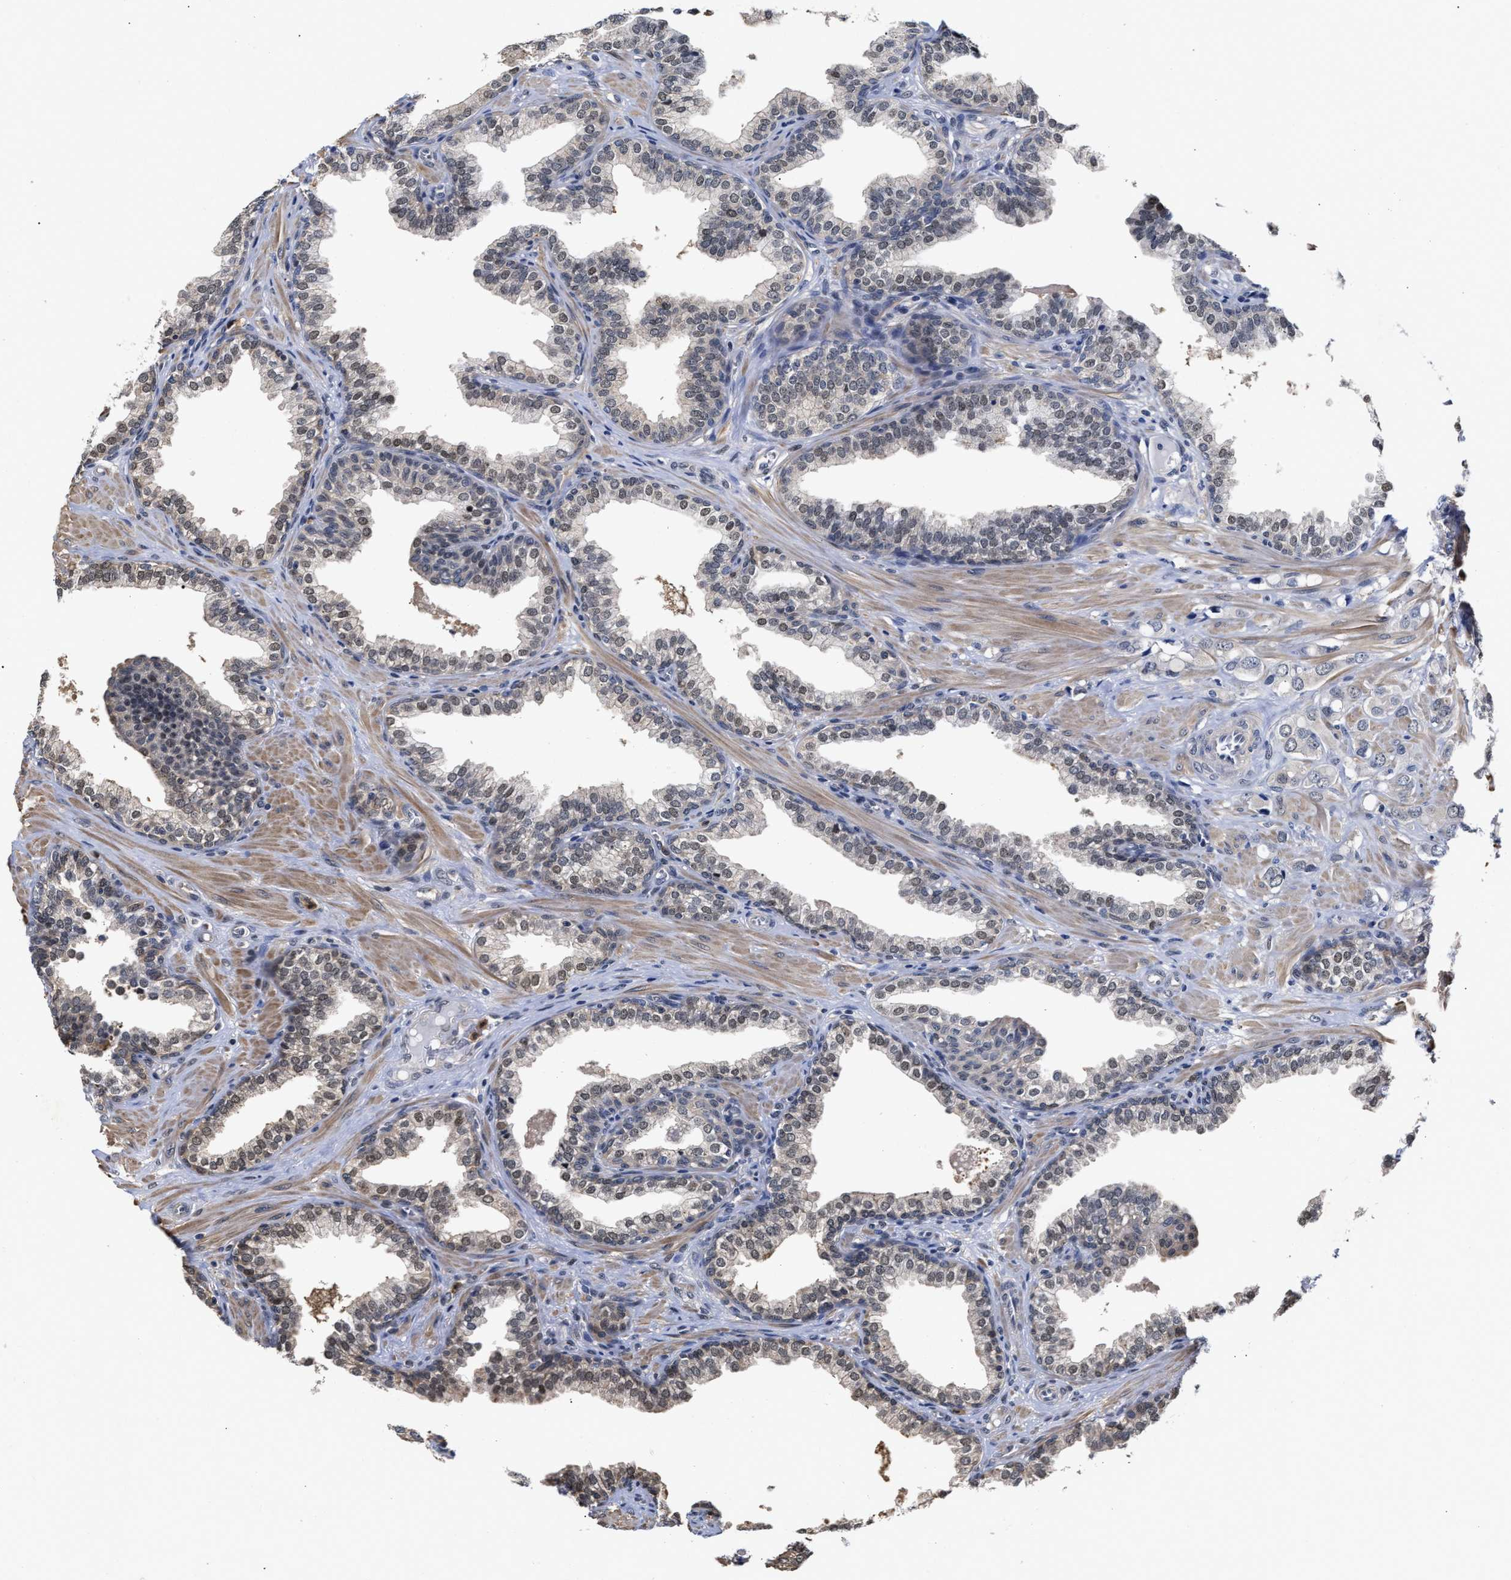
{"staining": {"intensity": "weak", "quantity": "<25%", "location": "nuclear"}, "tissue": "prostate cancer", "cell_type": "Tumor cells", "image_type": "cancer", "snomed": [{"axis": "morphology", "description": "Adenocarcinoma, High grade"}, {"axis": "topography", "description": "Prostate"}], "caption": "Tumor cells show no significant protein expression in prostate high-grade adenocarcinoma.", "gene": "KLHDC1", "patient": {"sex": "male", "age": 52}}